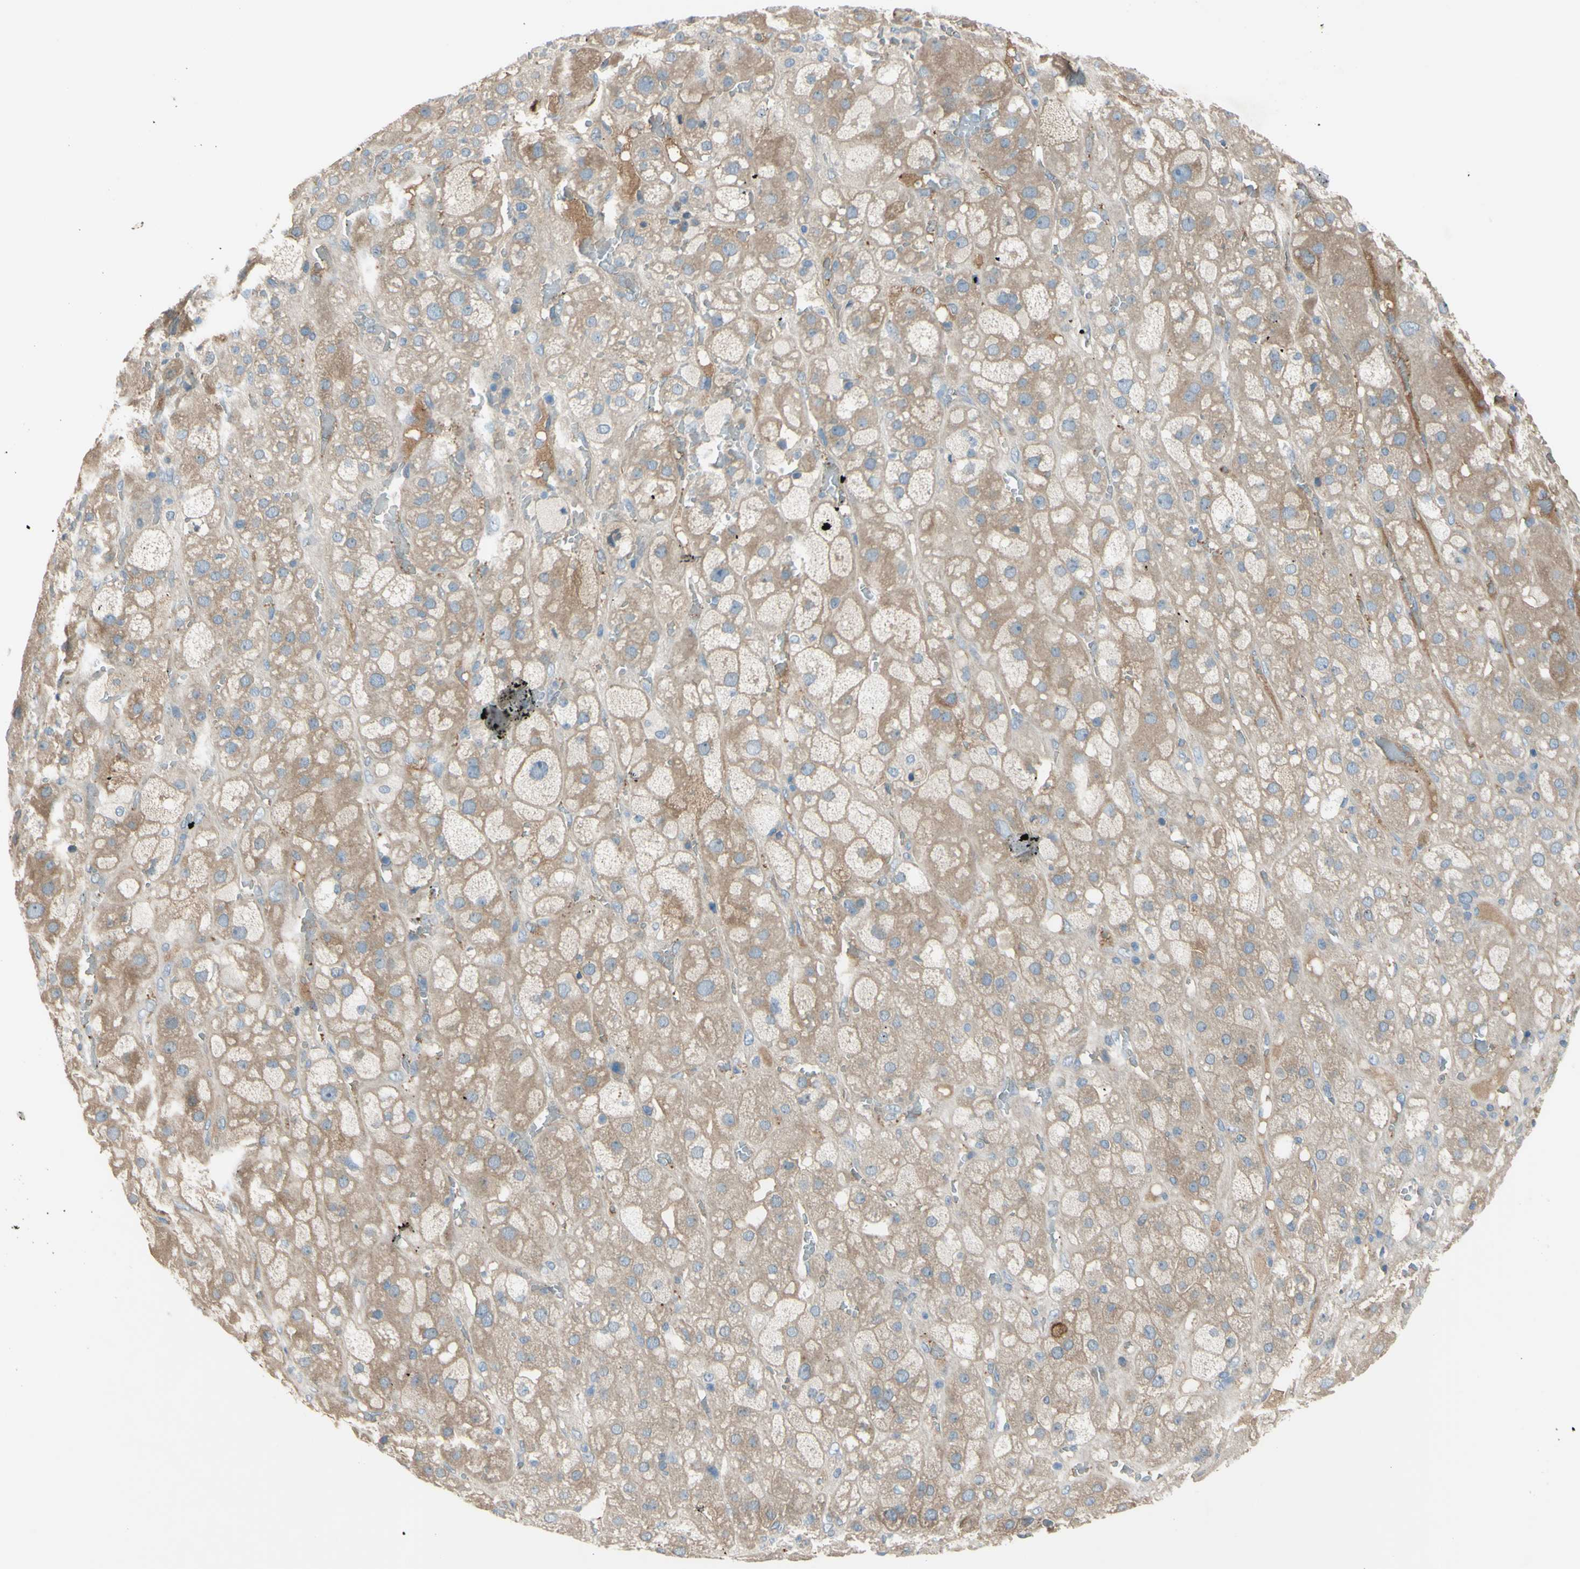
{"staining": {"intensity": "weak", "quantity": "25%-75%", "location": "cytoplasmic/membranous"}, "tissue": "adrenal gland", "cell_type": "Glandular cells", "image_type": "normal", "snomed": [{"axis": "morphology", "description": "Normal tissue, NOS"}, {"axis": "topography", "description": "Adrenal gland"}], "caption": "Benign adrenal gland demonstrates weak cytoplasmic/membranous staining in approximately 25%-75% of glandular cells (Stains: DAB (3,3'-diaminobenzidine) in brown, nuclei in blue, Microscopy: brightfield microscopy at high magnification)..", "gene": "ATRN", "patient": {"sex": "female", "age": 47}}